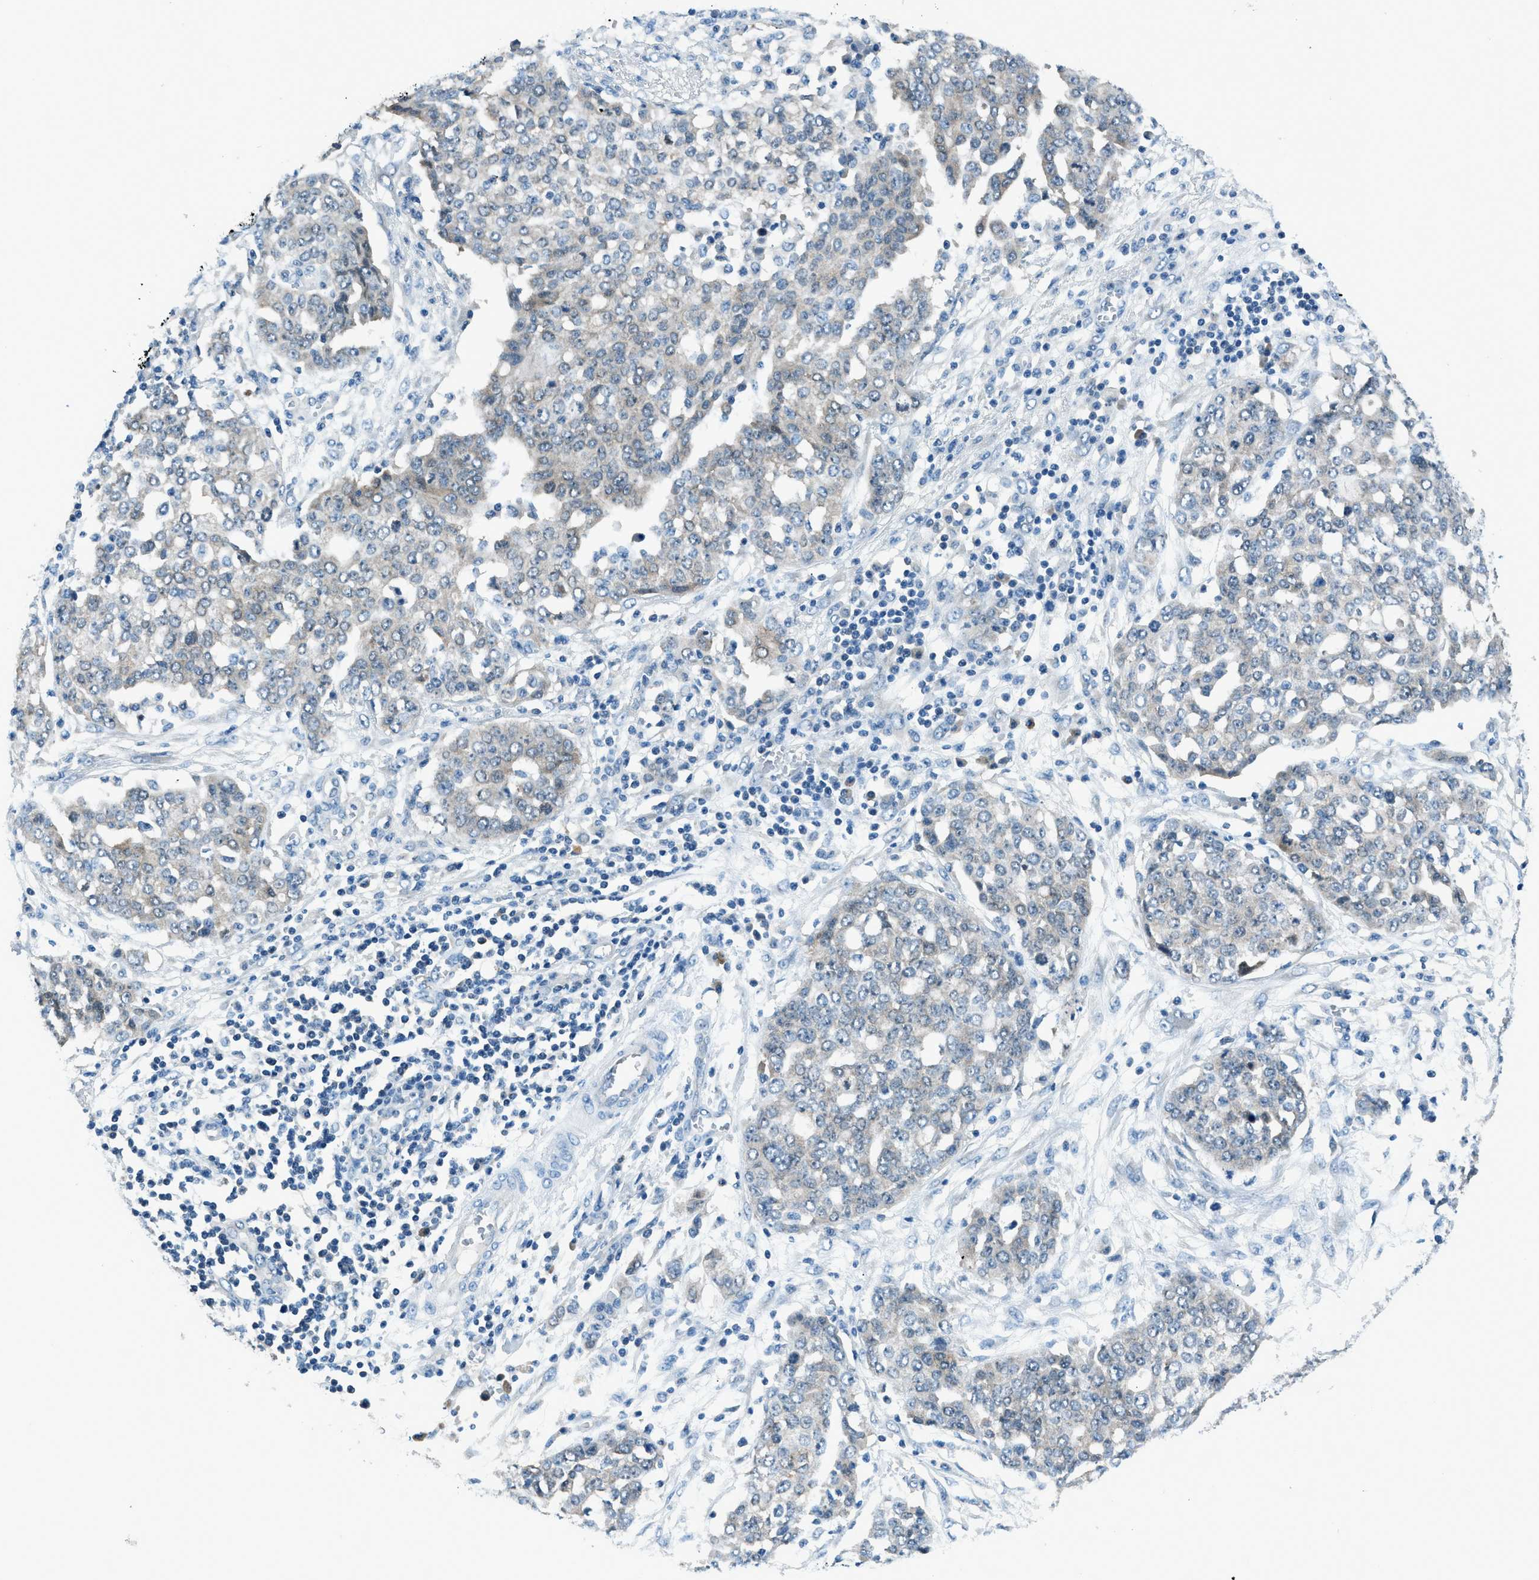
{"staining": {"intensity": "negative", "quantity": "none", "location": "none"}, "tissue": "ovarian cancer", "cell_type": "Tumor cells", "image_type": "cancer", "snomed": [{"axis": "morphology", "description": "Cystadenocarcinoma, serous, NOS"}, {"axis": "topography", "description": "Soft tissue"}, {"axis": "topography", "description": "Ovary"}], "caption": "High magnification brightfield microscopy of ovarian serous cystadenocarcinoma stained with DAB (3,3'-diaminobenzidine) (brown) and counterstained with hematoxylin (blue): tumor cells show no significant positivity.", "gene": "ACP1", "patient": {"sex": "female", "age": 57}}